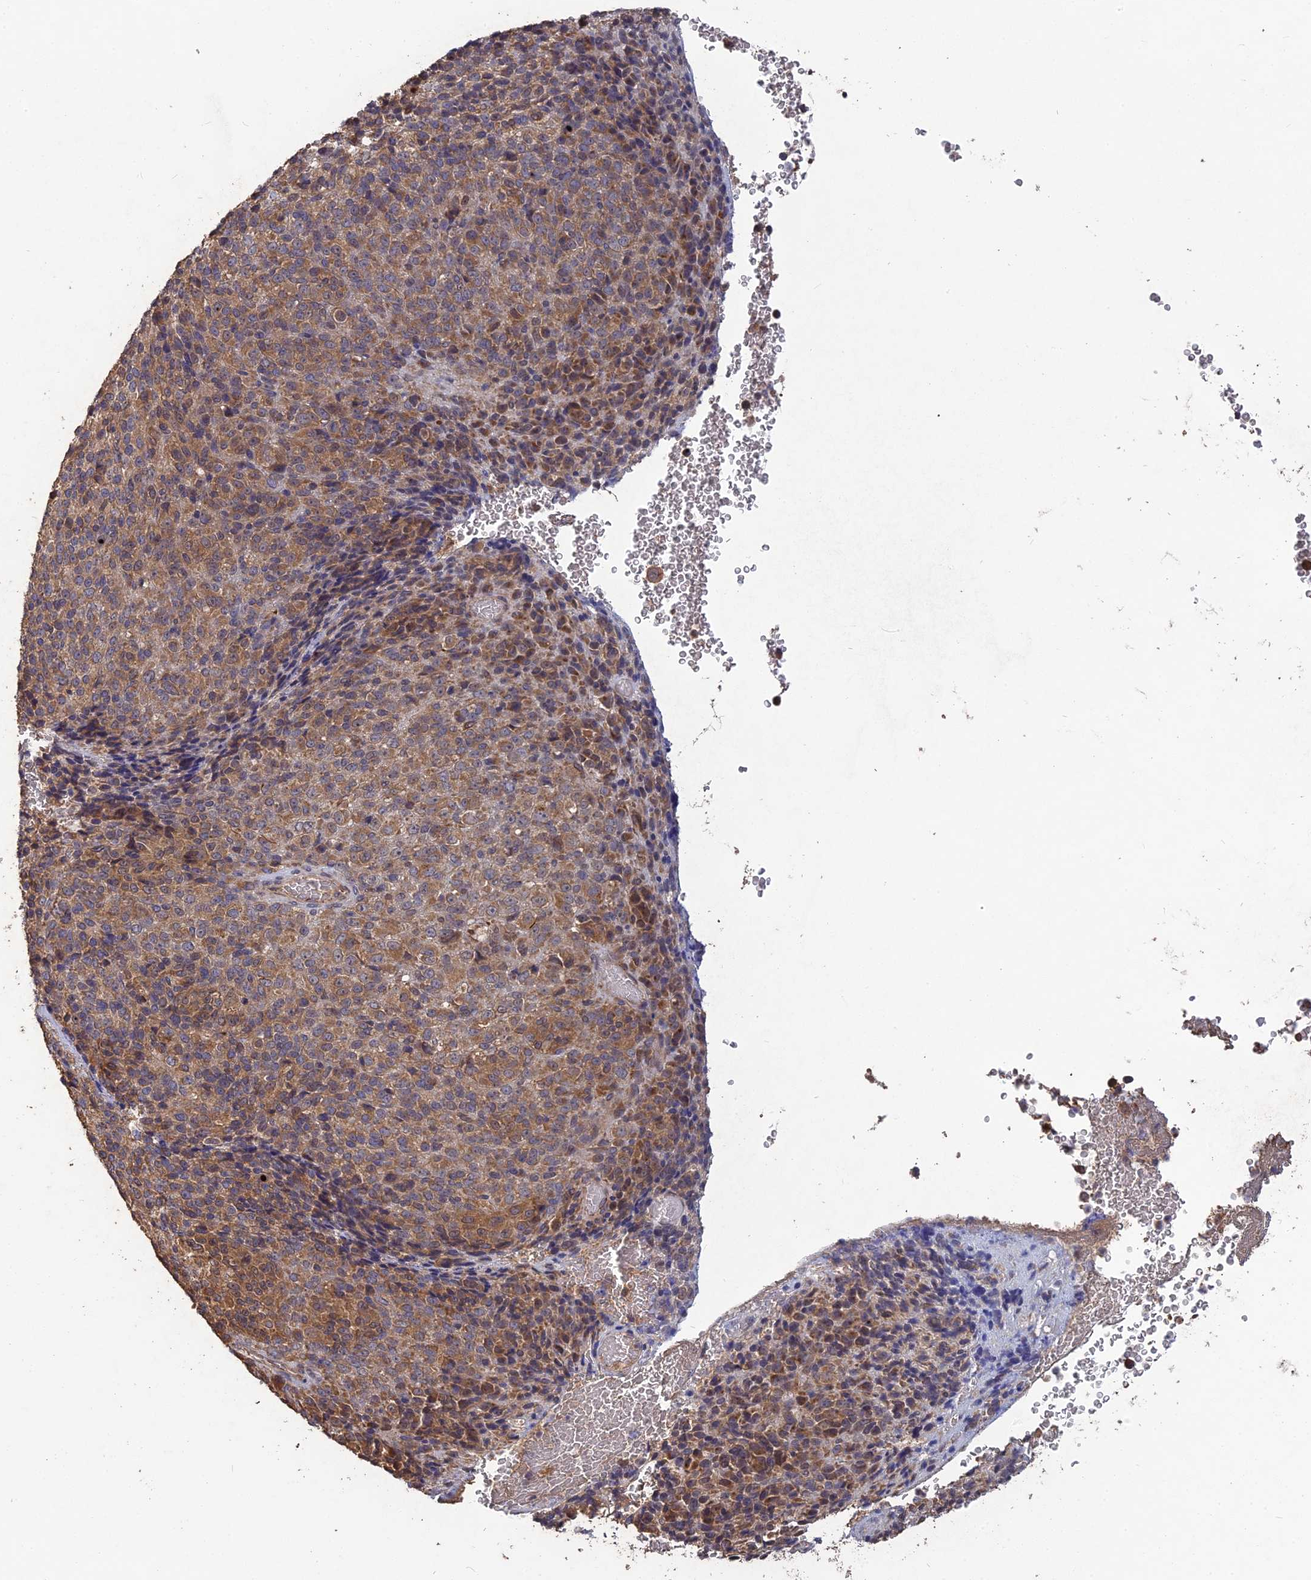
{"staining": {"intensity": "moderate", "quantity": ">75%", "location": "cytoplasmic/membranous"}, "tissue": "melanoma", "cell_type": "Tumor cells", "image_type": "cancer", "snomed": [{"axis": "morphology", "description": "Malignant melanoma, Metastatic site"}, {"axis": "topography", "description": "Brain"}], "caption": "Protein staining by immunohistochemistry demonstrates moderate cytoplasmic/membranous expression in approximately >75% of tumor cells in melanoma.", "gene": "ARHGAP40", "patient": {"sex": "female", "age": 56}}